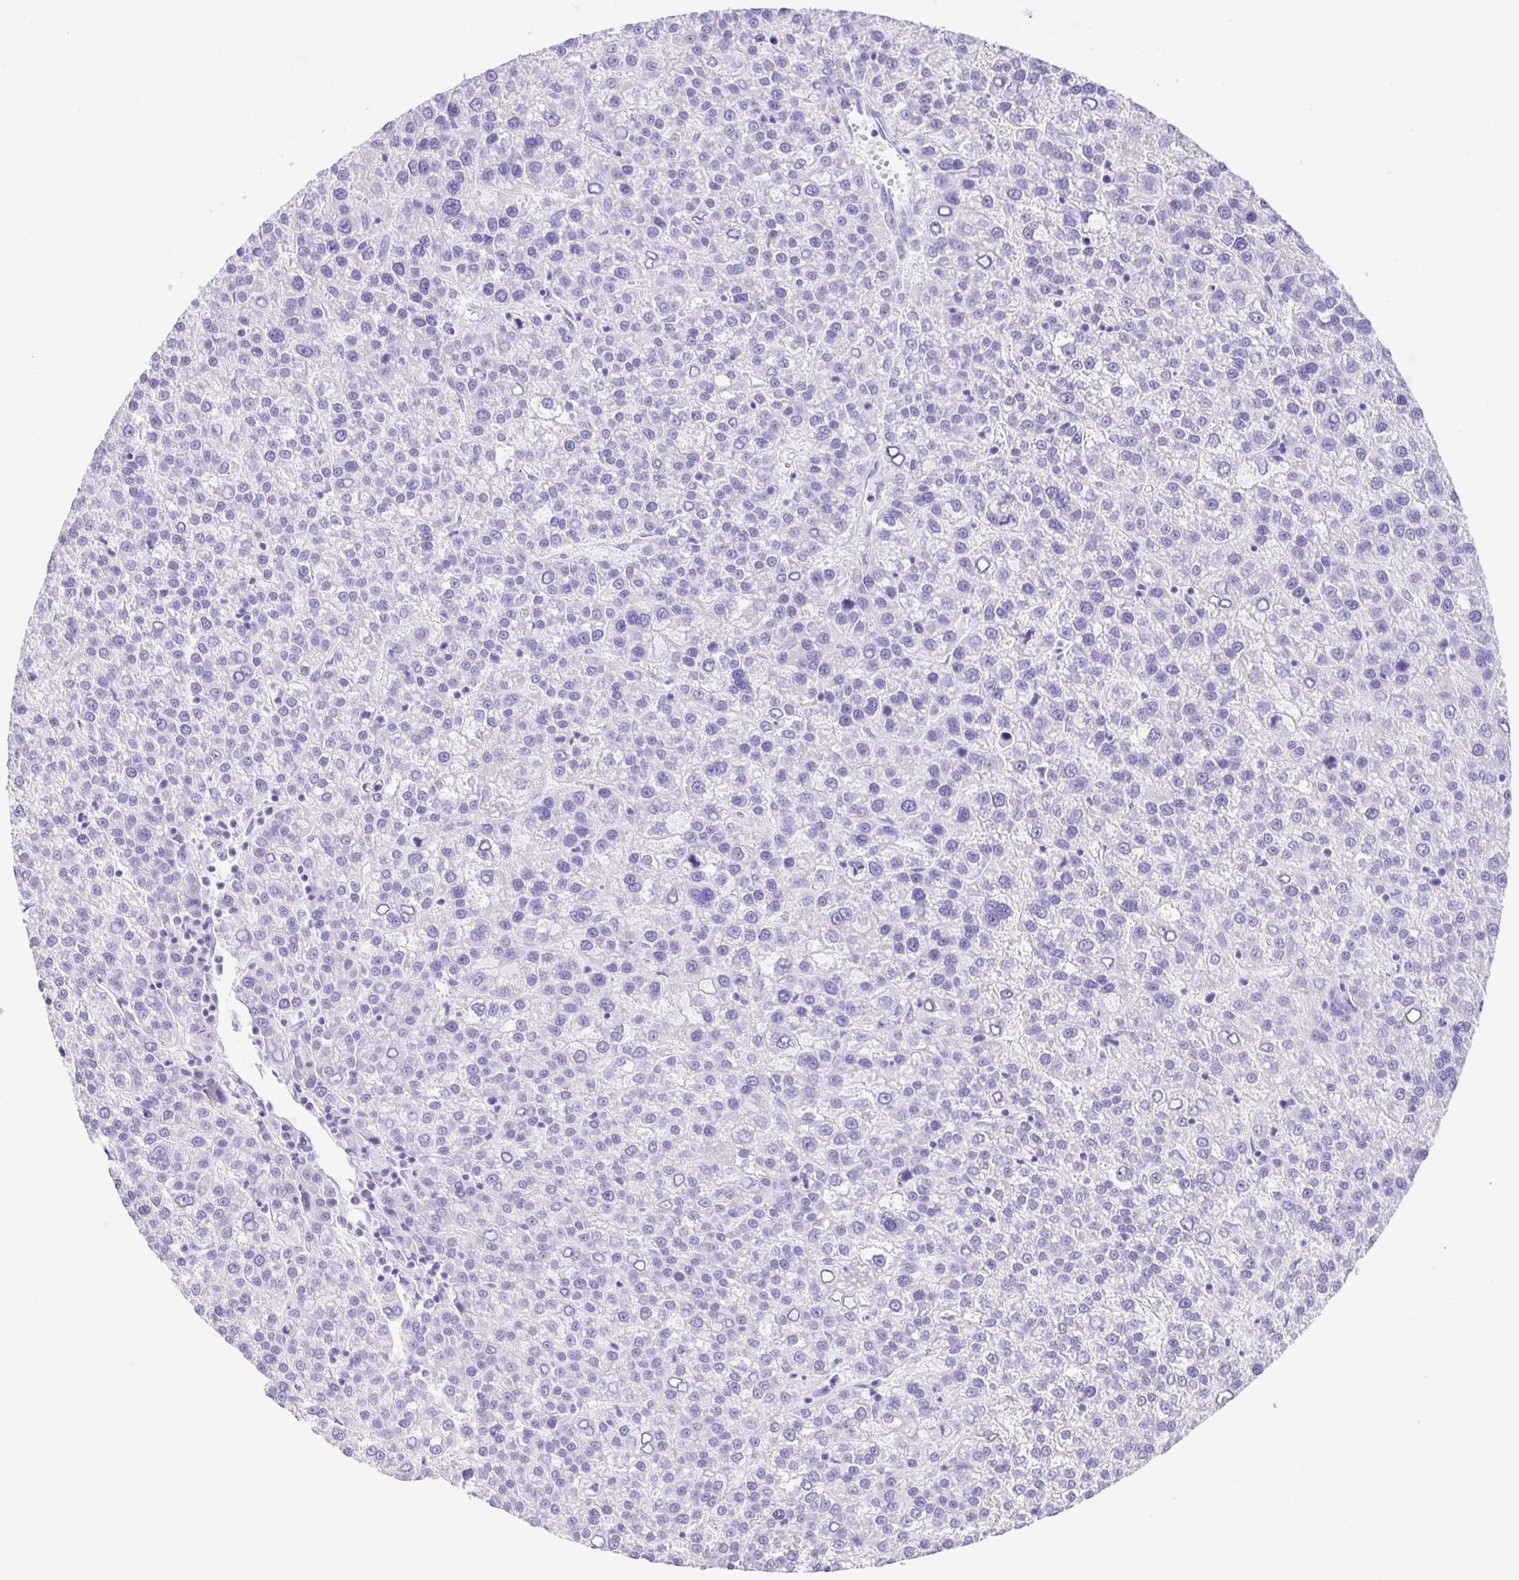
{"staining": {"intensity": "negative", "quantity": "none", "location": "none"}, "tissue": "liver cancer", "cell_type": "Tumor cells", "image_type": "cancer", "snomed": [{"axis": "morphology", "description": "Carcinoma, Hepatocellular, NOS"}, {"axis": "topography", "description": "Liver"}], "caption": "This photomicrograph is of liver cancer stained with immunohistochemistry (IHC) to label a protein in brown with the nuclei are counter-stained blue. There is no staining in tumor cells. The staining was performed using DAB (3,3'-diaminobenzidine) to visualize the protein expression in brown, while the nuclei were stained in blue with hematoxylin (Magnification: 20x).", "gene": "GUCA2A", "patient": {"sex": "female", "age": 58}}